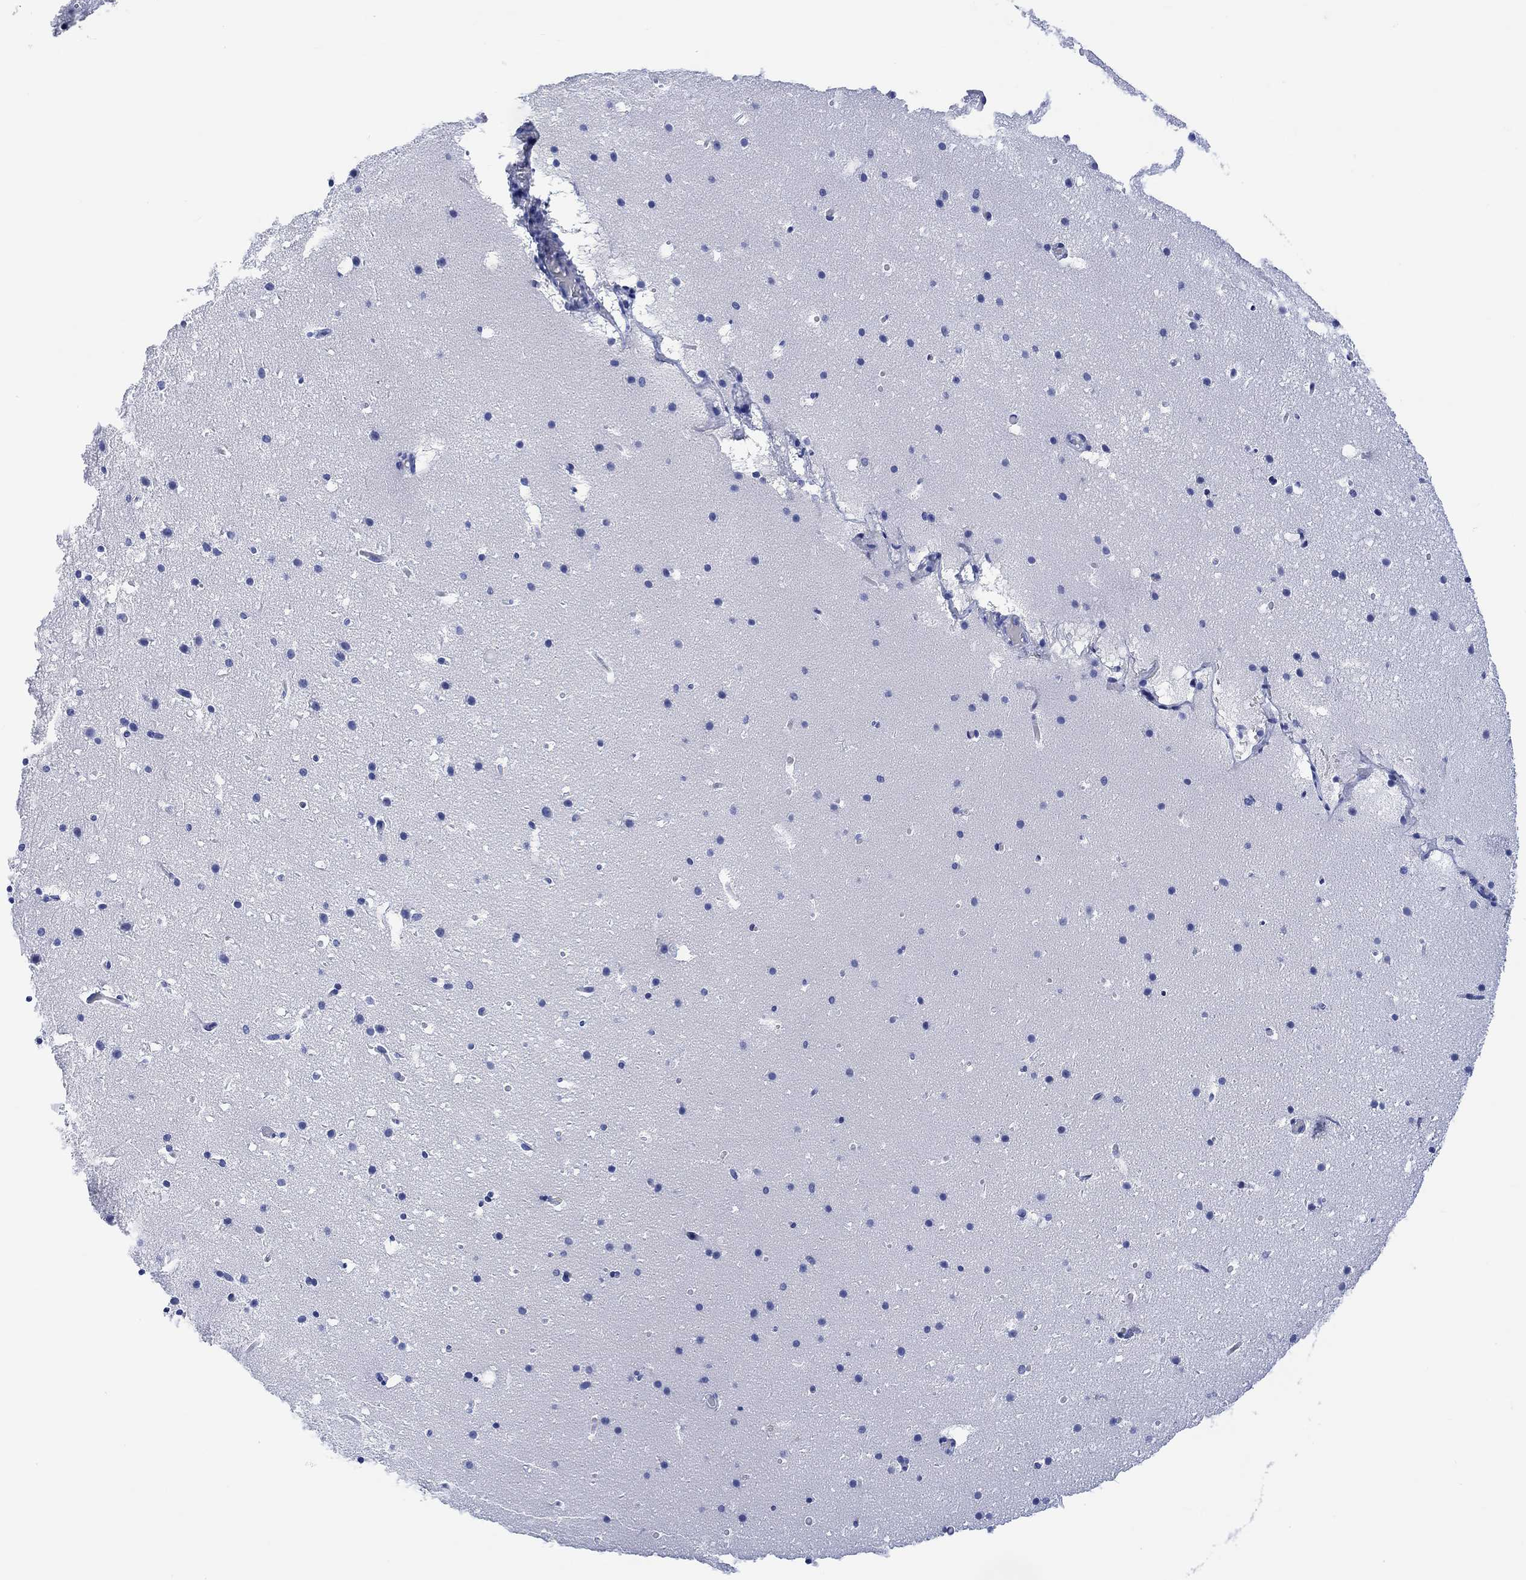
{"staining": {"intensity": "negative", "quantity": "none", "location": "none"}, "tissue": "cerebellum", "cell_type": "Cells in granular layer", "image_type": "normal", "snomed": [{"axis": "morphology", "description": "Normal tissue, NOS"}, {"axis": "topography", "description": "Cerebellum"}], "caption": "Immunohistochemistry (IHC) image of normal cerebellum stained for a protein (brown), which exhibits no expression in cells in granular layer. The staining was performed using DAB to visualize the protein expression in brown, while the nuclei were stained in blue with hematoxylin (Magnification: 20x).", "gene": "TPPP3", "patient": {"sex": "male", "age": 37}}